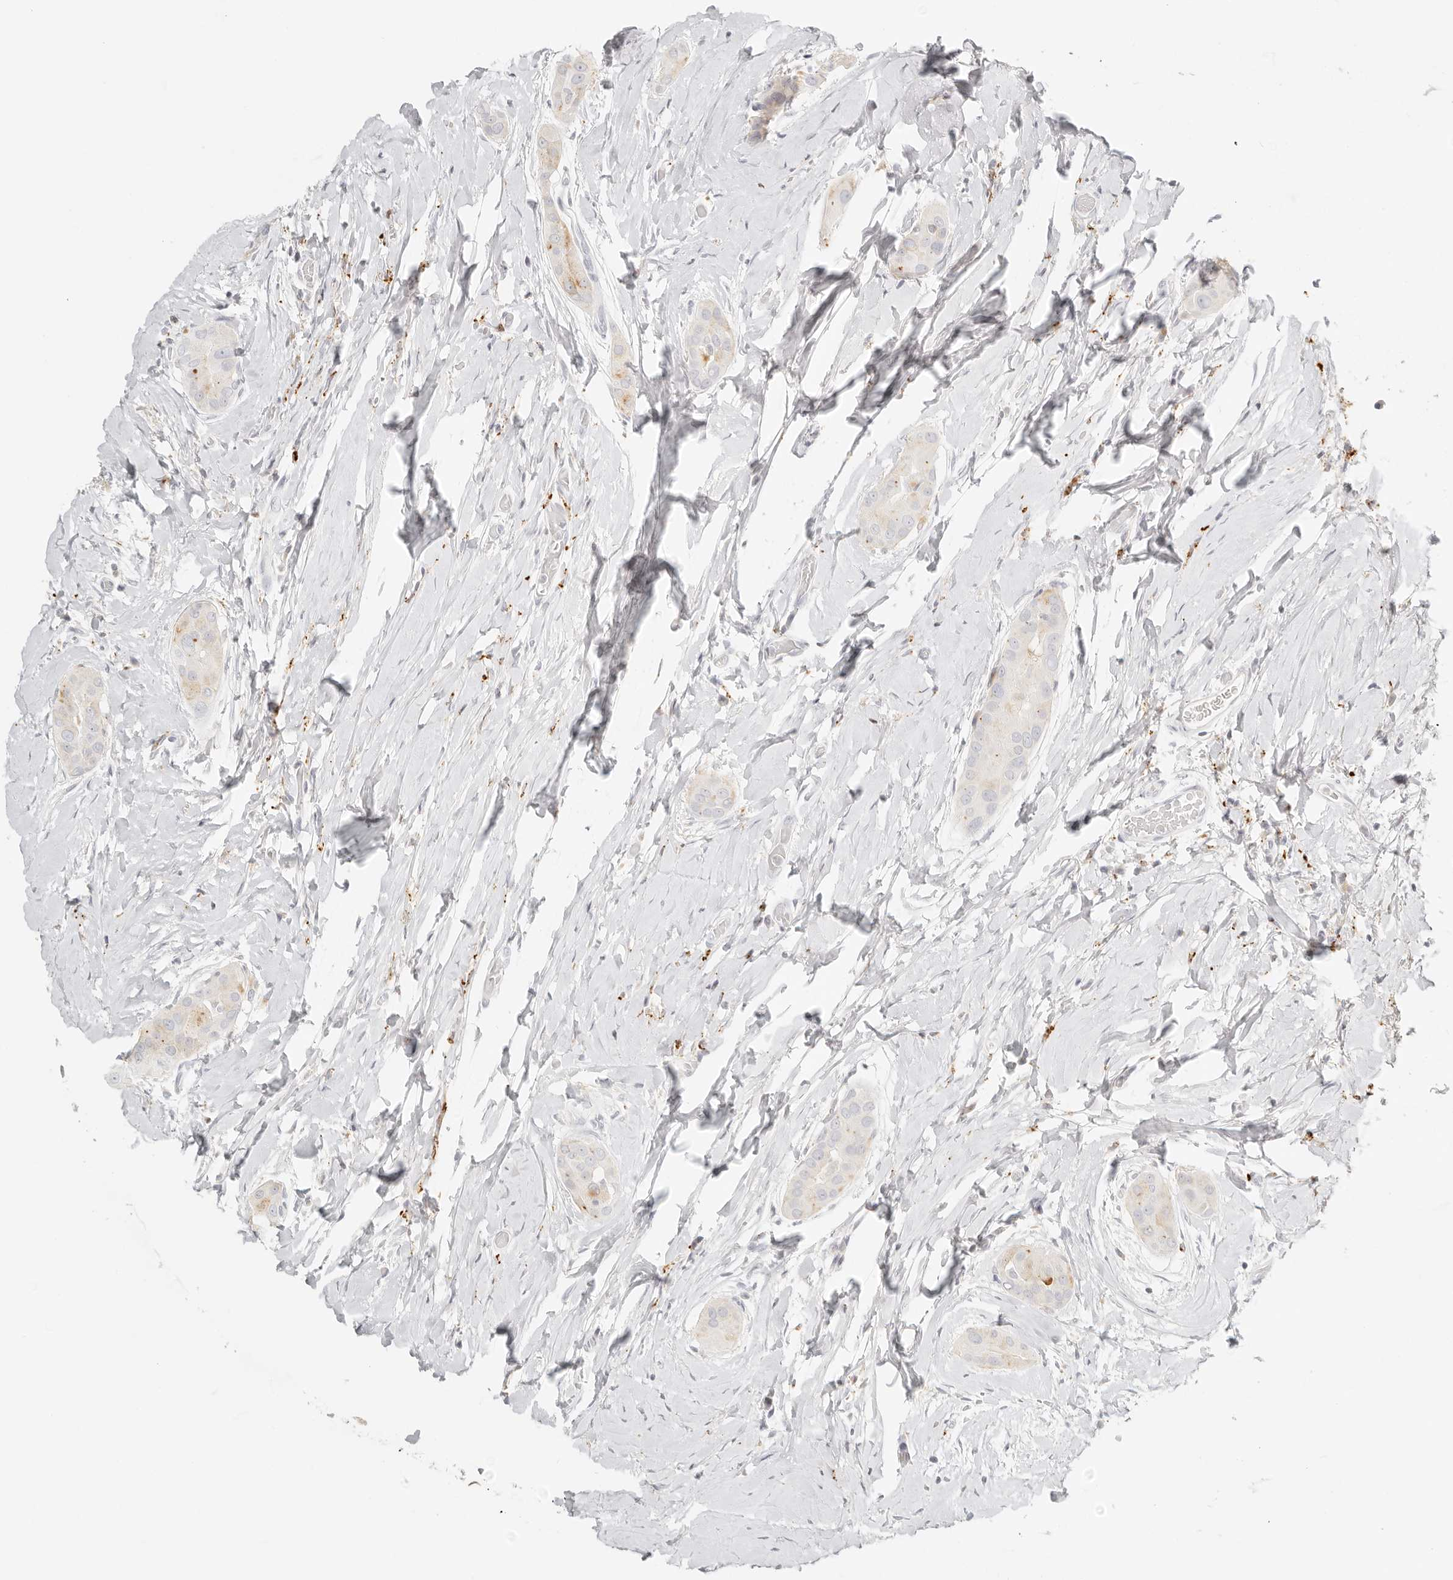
{"staining": {"intensity": "weak", "quantity": "<25%", "location": "cytoplasmic/membranous"}, "tissue": "thyroid cancer", "cell_type": "Tumor cells", "image_type": "cancer", "snomed": [{"axis": "morphology", "description": "Papillary adenocarcinoma, NOS"}, {"axis": "topography", "description": "Thyroid gland"}], "caption": "This is an IHC photomicrograph of papillary adenocarcinoma (thyroid). There is no positivity in tumor cells.", "gene": "RNASET2", "patient": {"sex": "male", "age": 33}}